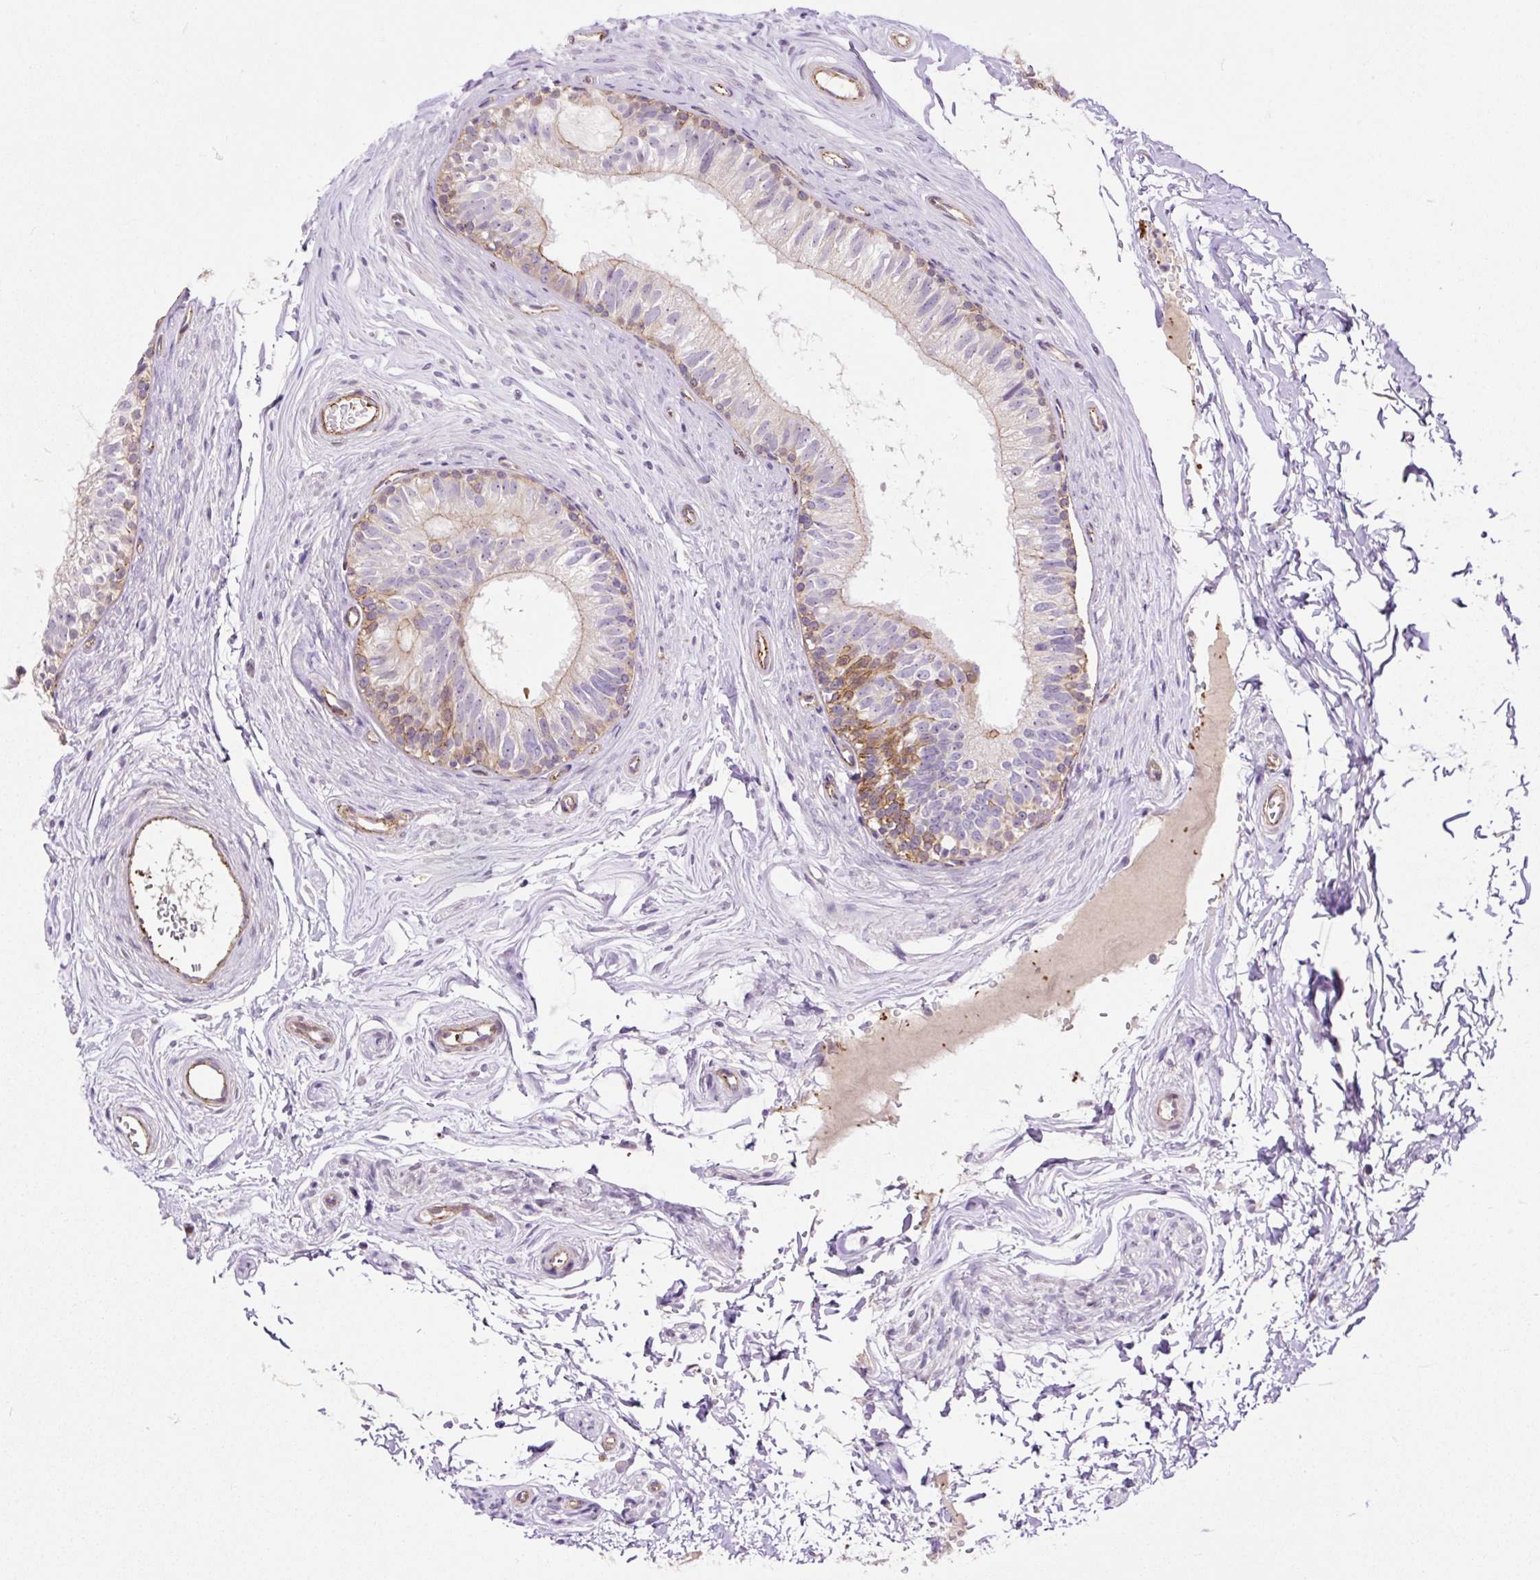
{"staining": {"intensity": "moderate", "quantity": "<25%", "location": "cytoplasmic/membranous"}, "tissue": "epididymis", "cell_type": "Glandular cells", "image_type": "normal", "snomed": [{"axis": "morphology", "description": "Normal tissue, NOS"}, {"axis": "topography", "description": "Epididymis"}], "caption": "Immunohistochemistry (DAB (3,3'-diaminobenzidine)) staining of unremarkable human epididymis reveals moderate cytoplasmic/membranous protein staining in about <25% of glandular cells. The staining was performed using DAB to visualize the protein expression in brown, while the nuclei were stained in blue with hematoxylin (Magnification: 20x).", "gene": "MAGEB16", "patient": {"sex": "male", "age": 45}}